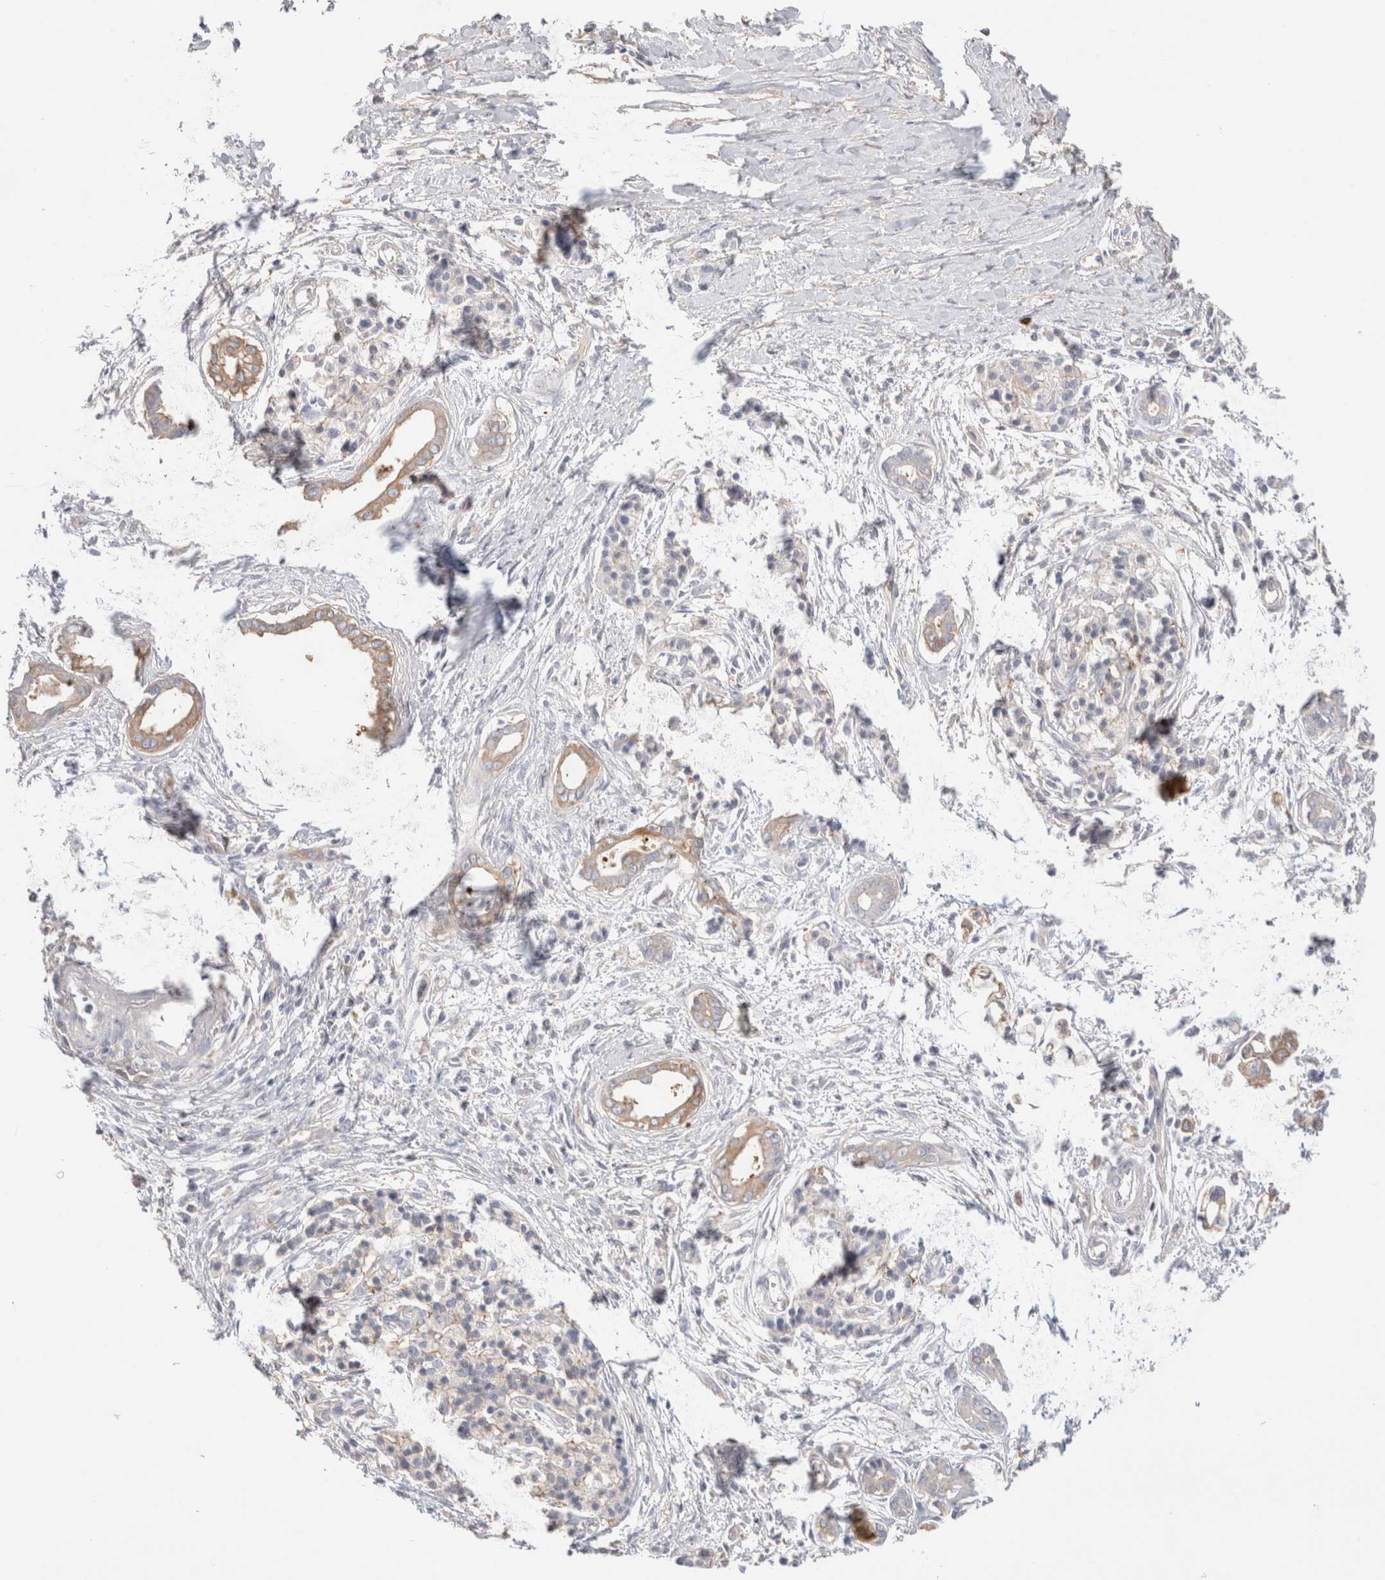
{"staining": {"intensity": "weak", "quantity": ">75%", "location": "cytoplasmic/membranous"}, "tissue": "pancreatic cancer", "cell_type": "Tumor cells", "image_type": "cancer", "snomed": [{"axis": "morphology", "description": "Adenocarcinoma, NOS"}, {"axis": "topography", "description": "Pancreas"}], "caption": "Pancreatic cancer tissue displays weak cytoplasmic/membranous staining in about >75% of tumor cells, visualized by immunohistochemistry.", "gene": "CAPN2", "patient": {"sex": "male", "age": 59}}